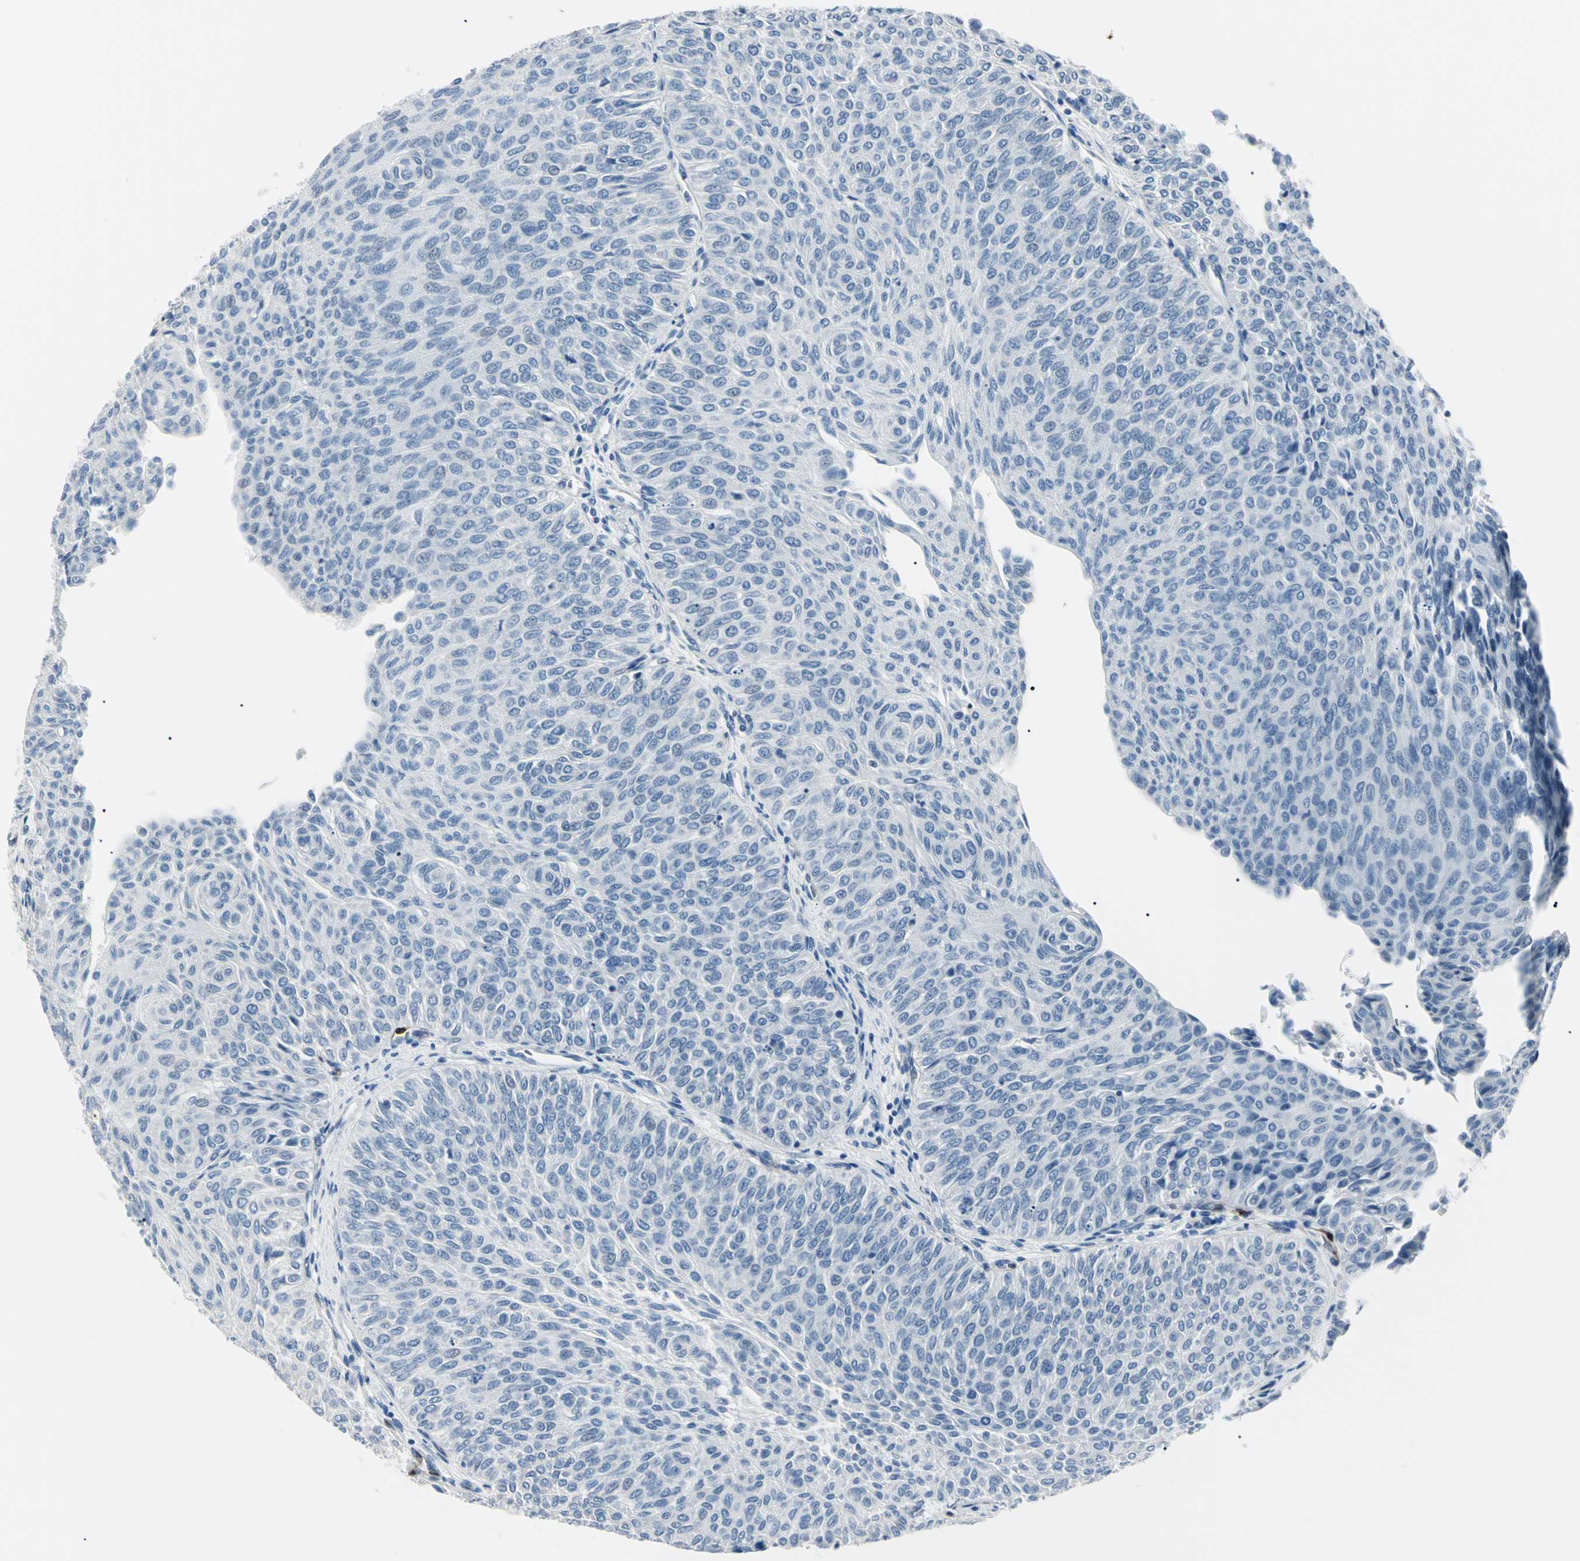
{"staining": {"intensity": "negative", "quantity": "none", "location": "none"}, "tissue": "urothelial cancer", "cell_type": "Tumor cells", "image_type": "cancer", "snomed": [{"axis": "morphology", "description": "Urothelial carcinoma, Low grade"}, {"axis": "topography", "description": "Urinary bladder"}], "caption": "The micrograph shows no staining of tumor cells in urothelial cancer.", "gene": "CA2", "patient": {"sex": "male", "age": 78}}